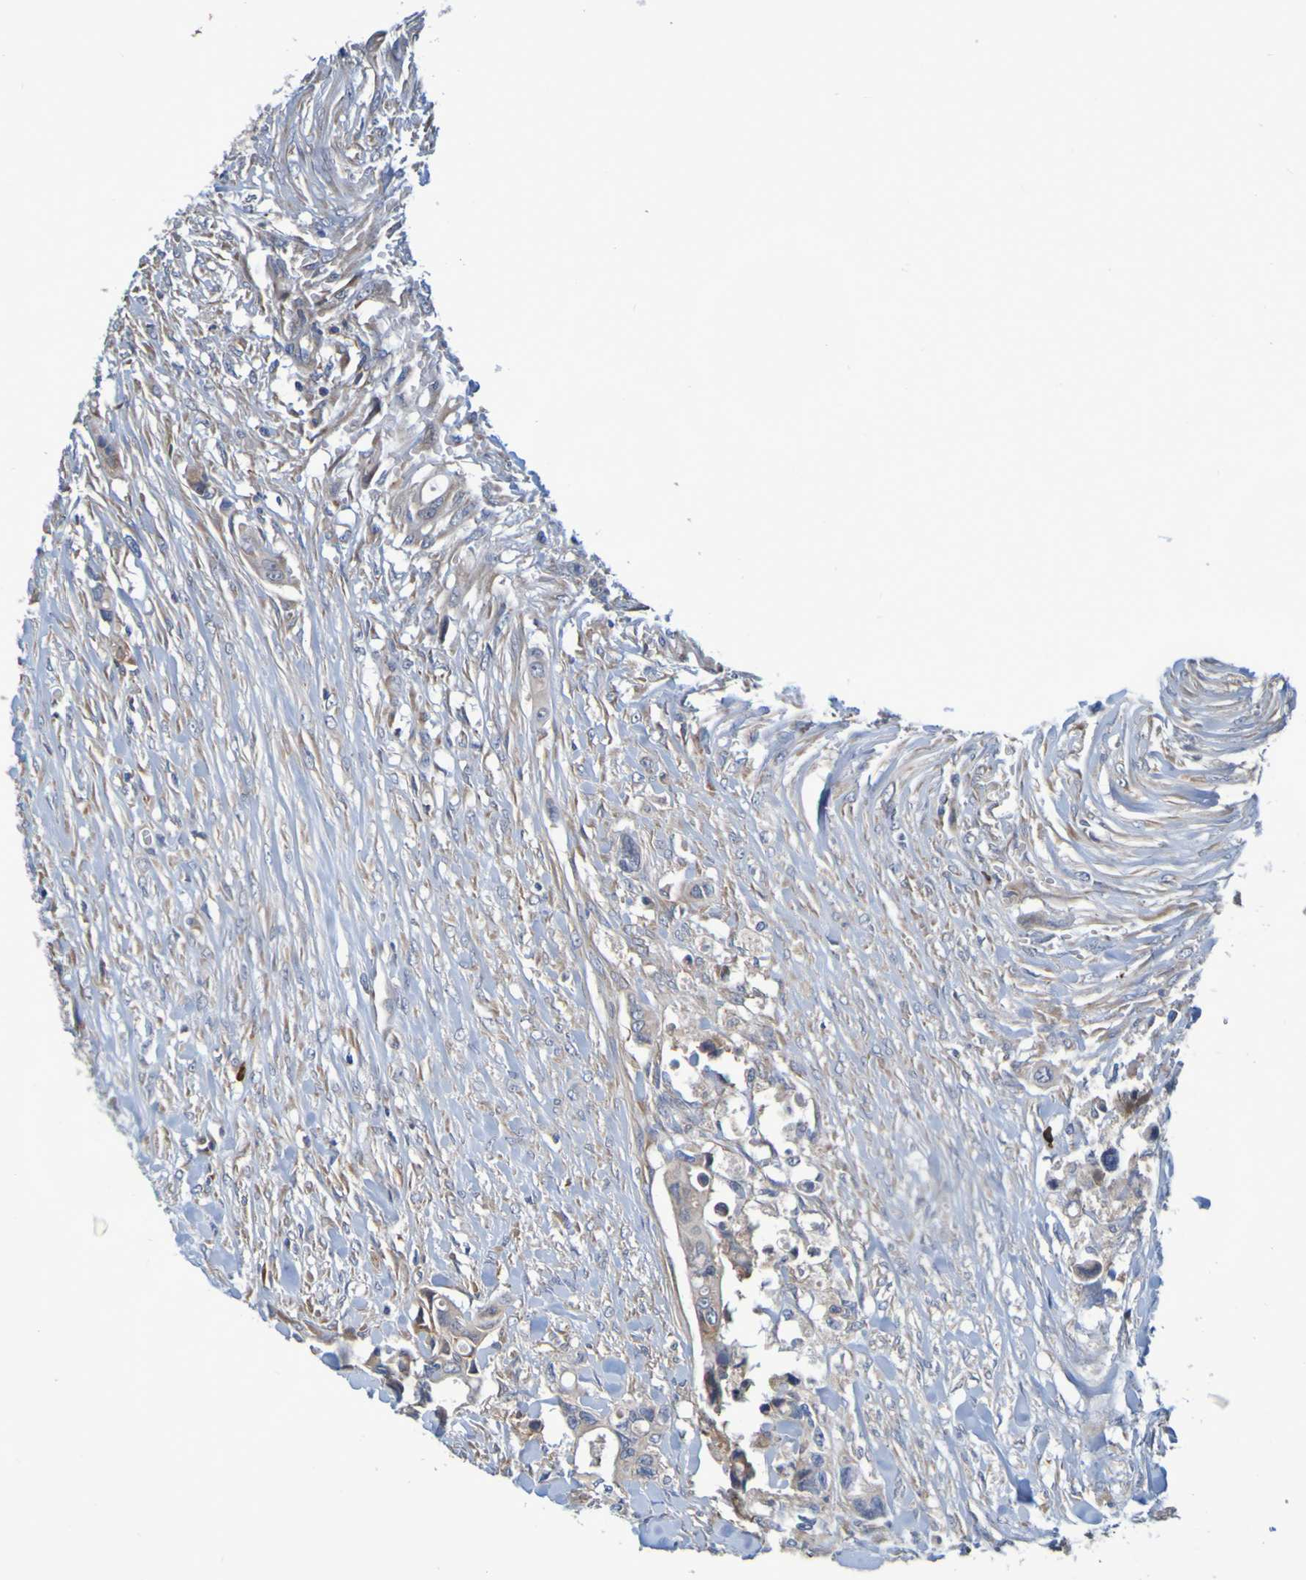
{"staining": {"intensity": "weak", "quantity": ">75%", "location": "cytoplasmic/membranous"}, "tissue": "colorectal cancer", "cell_type": "Tumor cells", "image_type": "cancer", "snomed": [{"axis": "morphology", "description": "Adenocarcinoma, NOS"}, {"axis": "topography", "description": "Colon"}], "caption": "IHC micrograph of human colorectal cancer stained for a protein (brown), which reveals low levels of weak cytoplasmic/membranous expression in about >75% of tumor cells.", "gene": "CLDN18", "patient": {"sex": "female", "age": 57}}